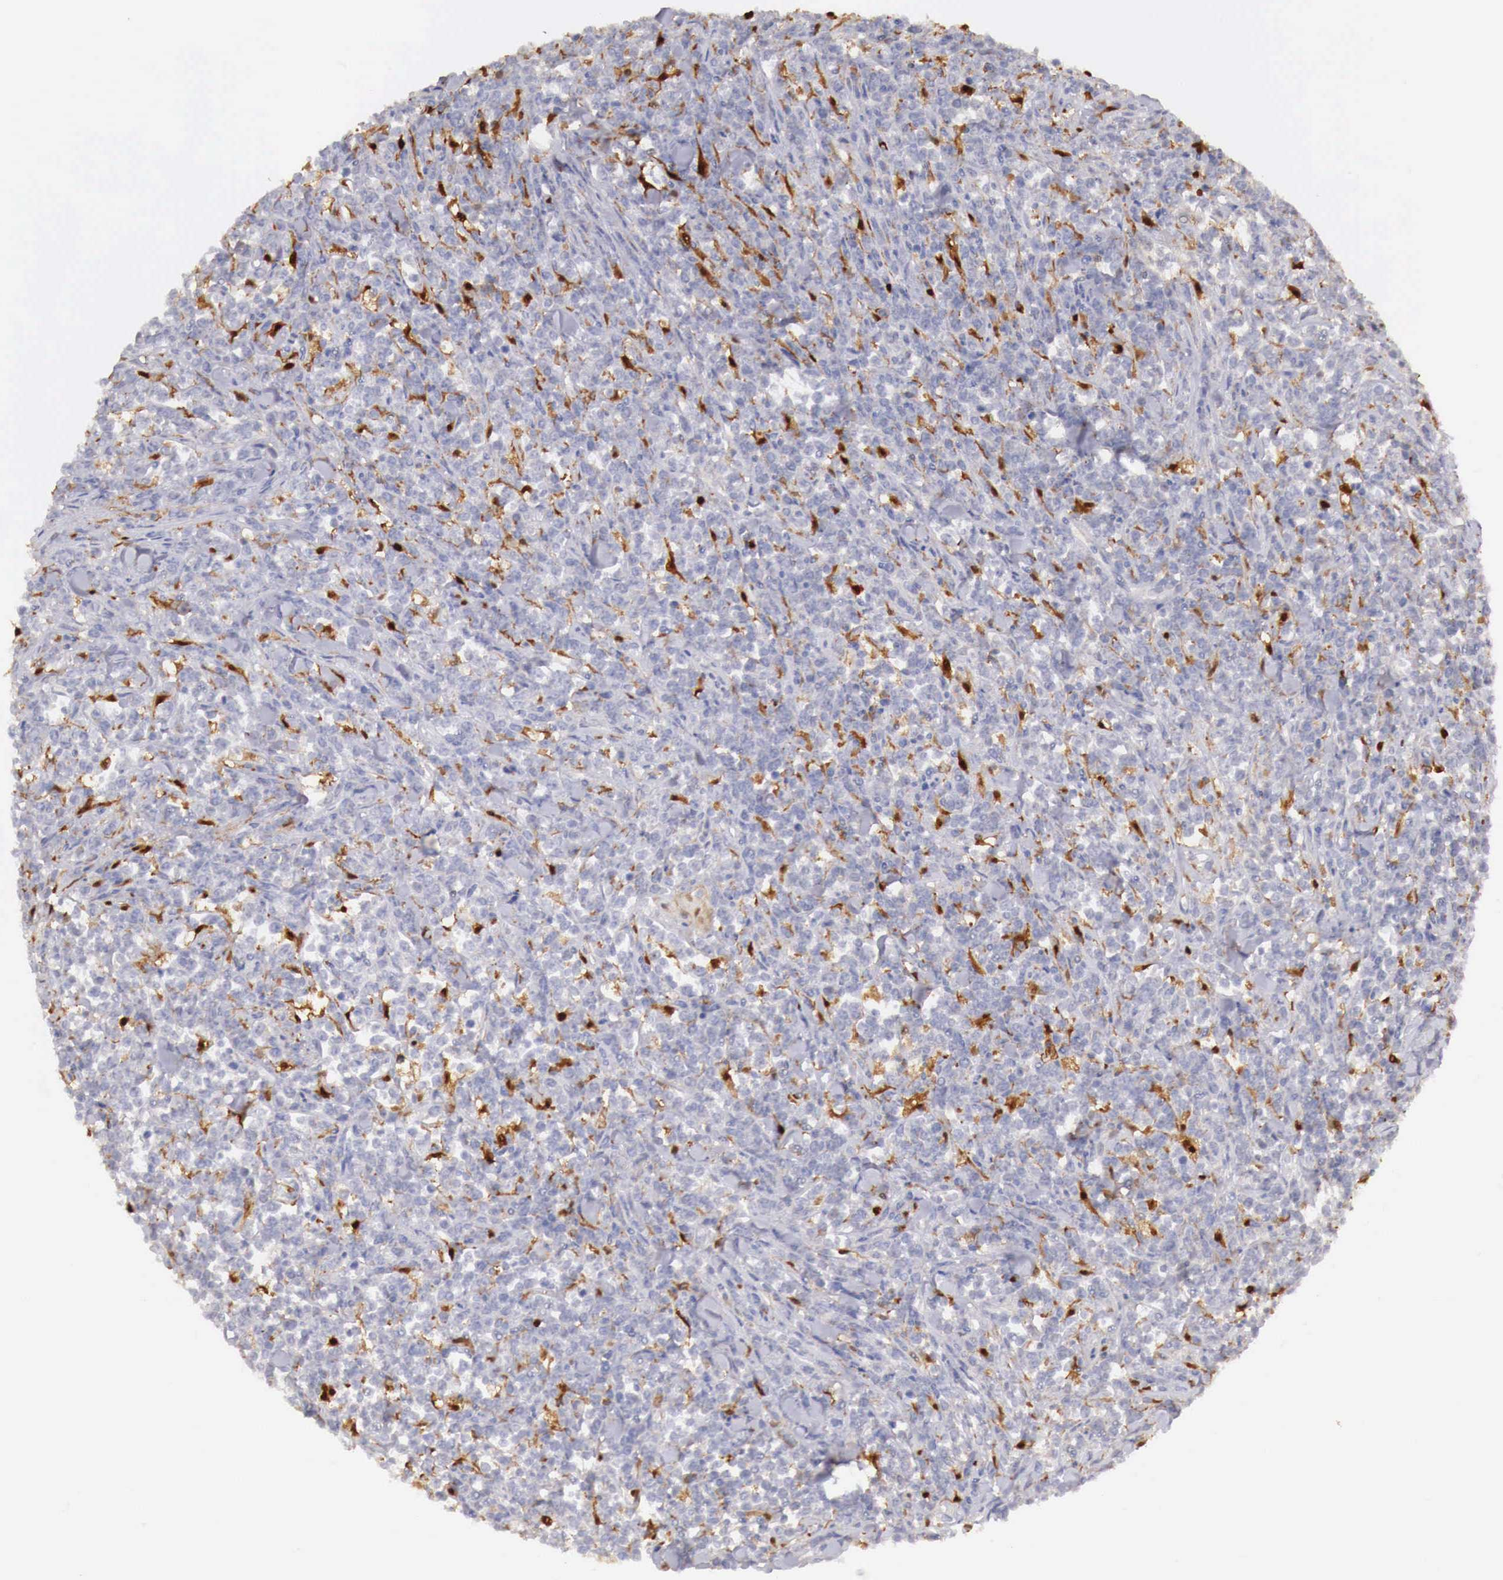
{"staining": {"intensity": "negative", "quantity": "none", "location": "none"}, "tissue": "lymphoma", "cell_type": "Tumor cells", "image_type": "cancer", "snomed": [{"axis": "morphology", "description": "Malignant lymphoma, non-Hodgkin's type, High grade"}, {"axis": "topography", "description": "Small intestine"}, {"axis": "topography", "description": "Colon"}], "caption": "Tumor cells show no significant expression in high-grade malignant lymphoma, non-Hodgkin's type.", "gene": "RENBP", "patient": {"sex": "male", "age": 8}}